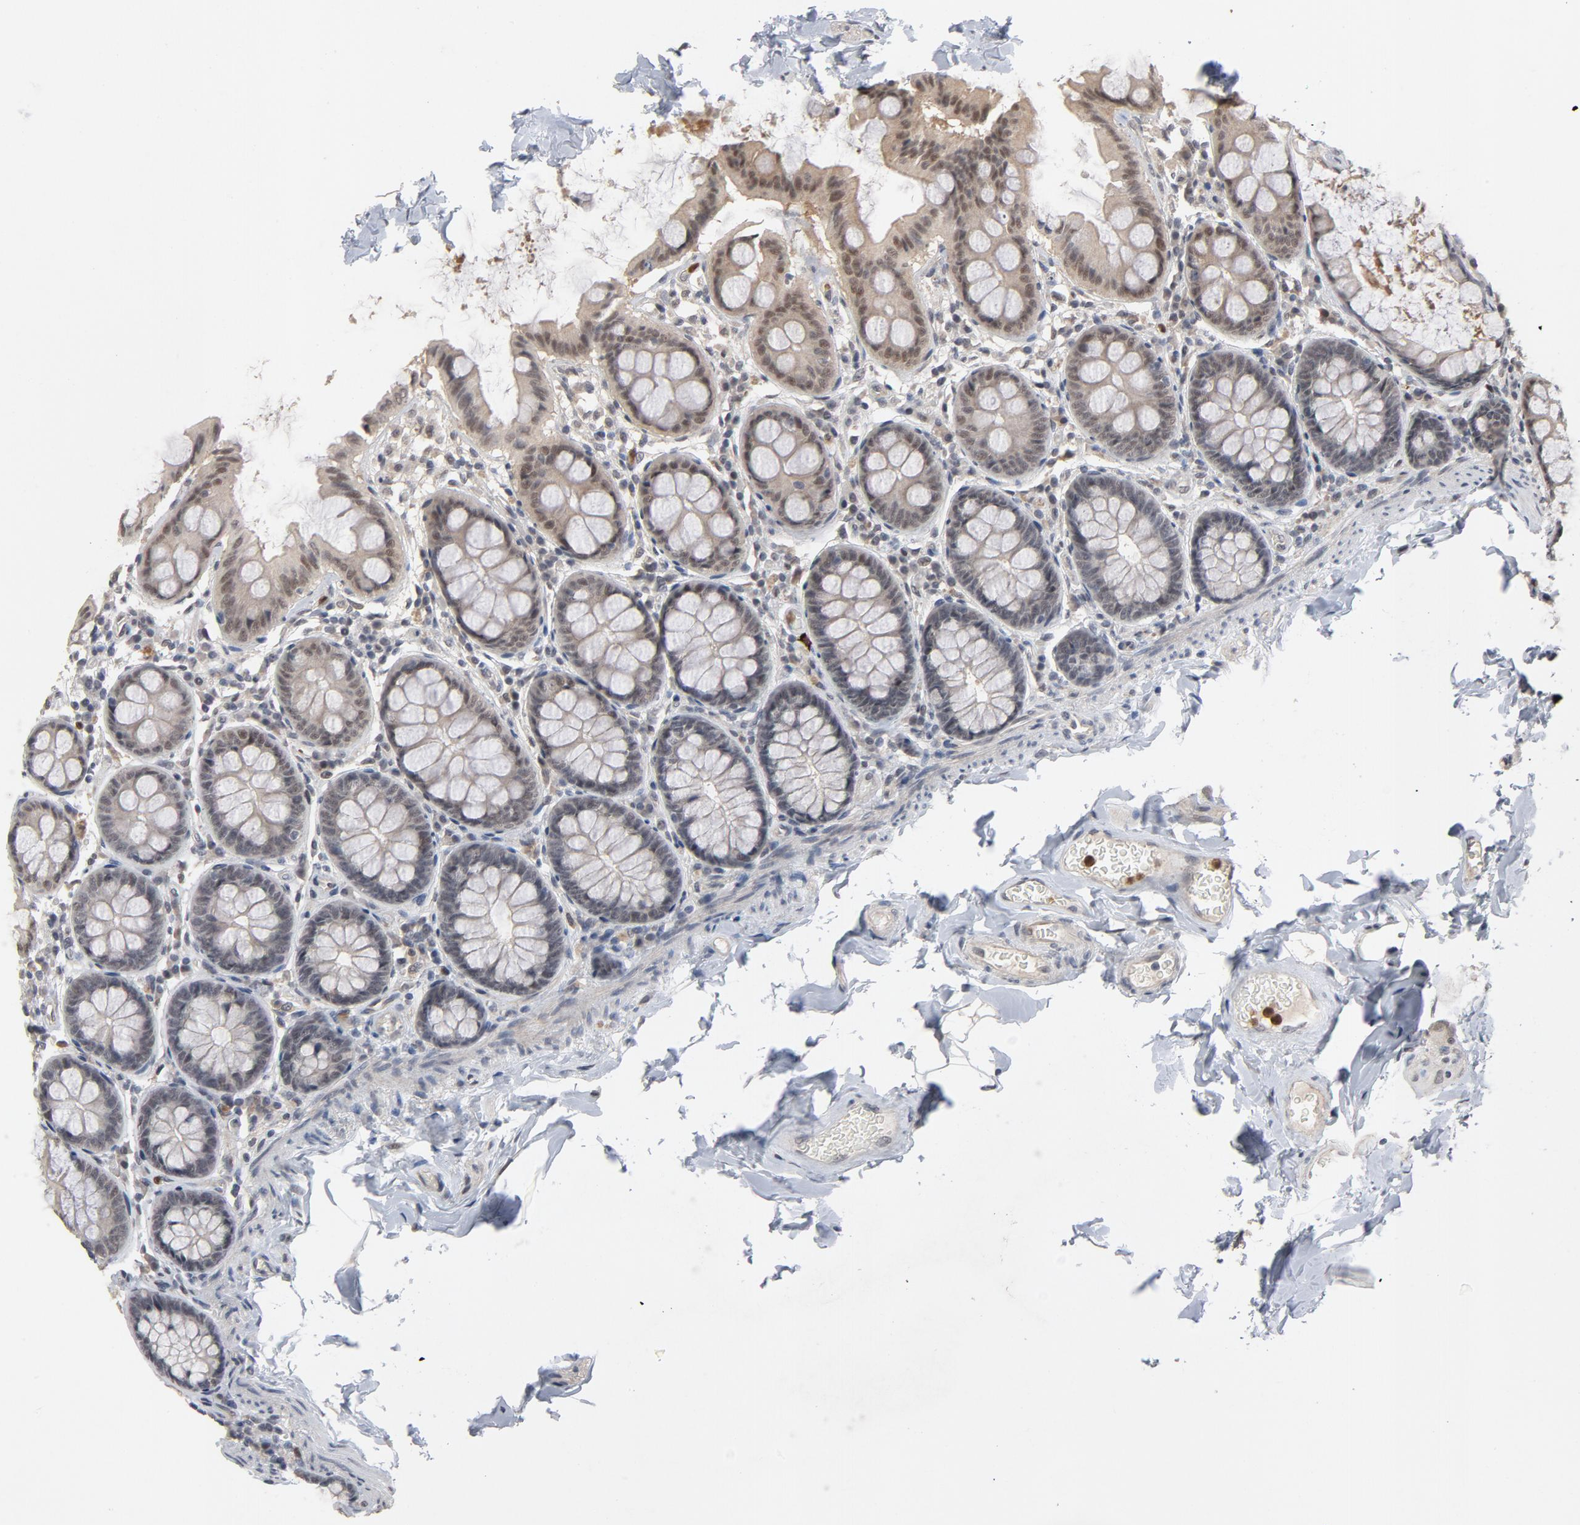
{"staining": {"intensity": "weak", "quantity": ">75%", "location": "cytoplasmic/membranous"}, "tissue": "colon", "cell_type": "Endothelial cells", "image_type": "normal", "snomed": [{"axis": "morphology", "description": "Normal tissue, NOS"}, {"axis": "topography", "description": "Colon"}], "caption": "Colon stained with DAB (3,3'-diaminobenzidine) IHC reveals low levels of weak cytoplasmic/membranous expression in about >75% of endothelial cells.", "gene": "RTL5", "patient": {"sex": "female", "age": 61}}